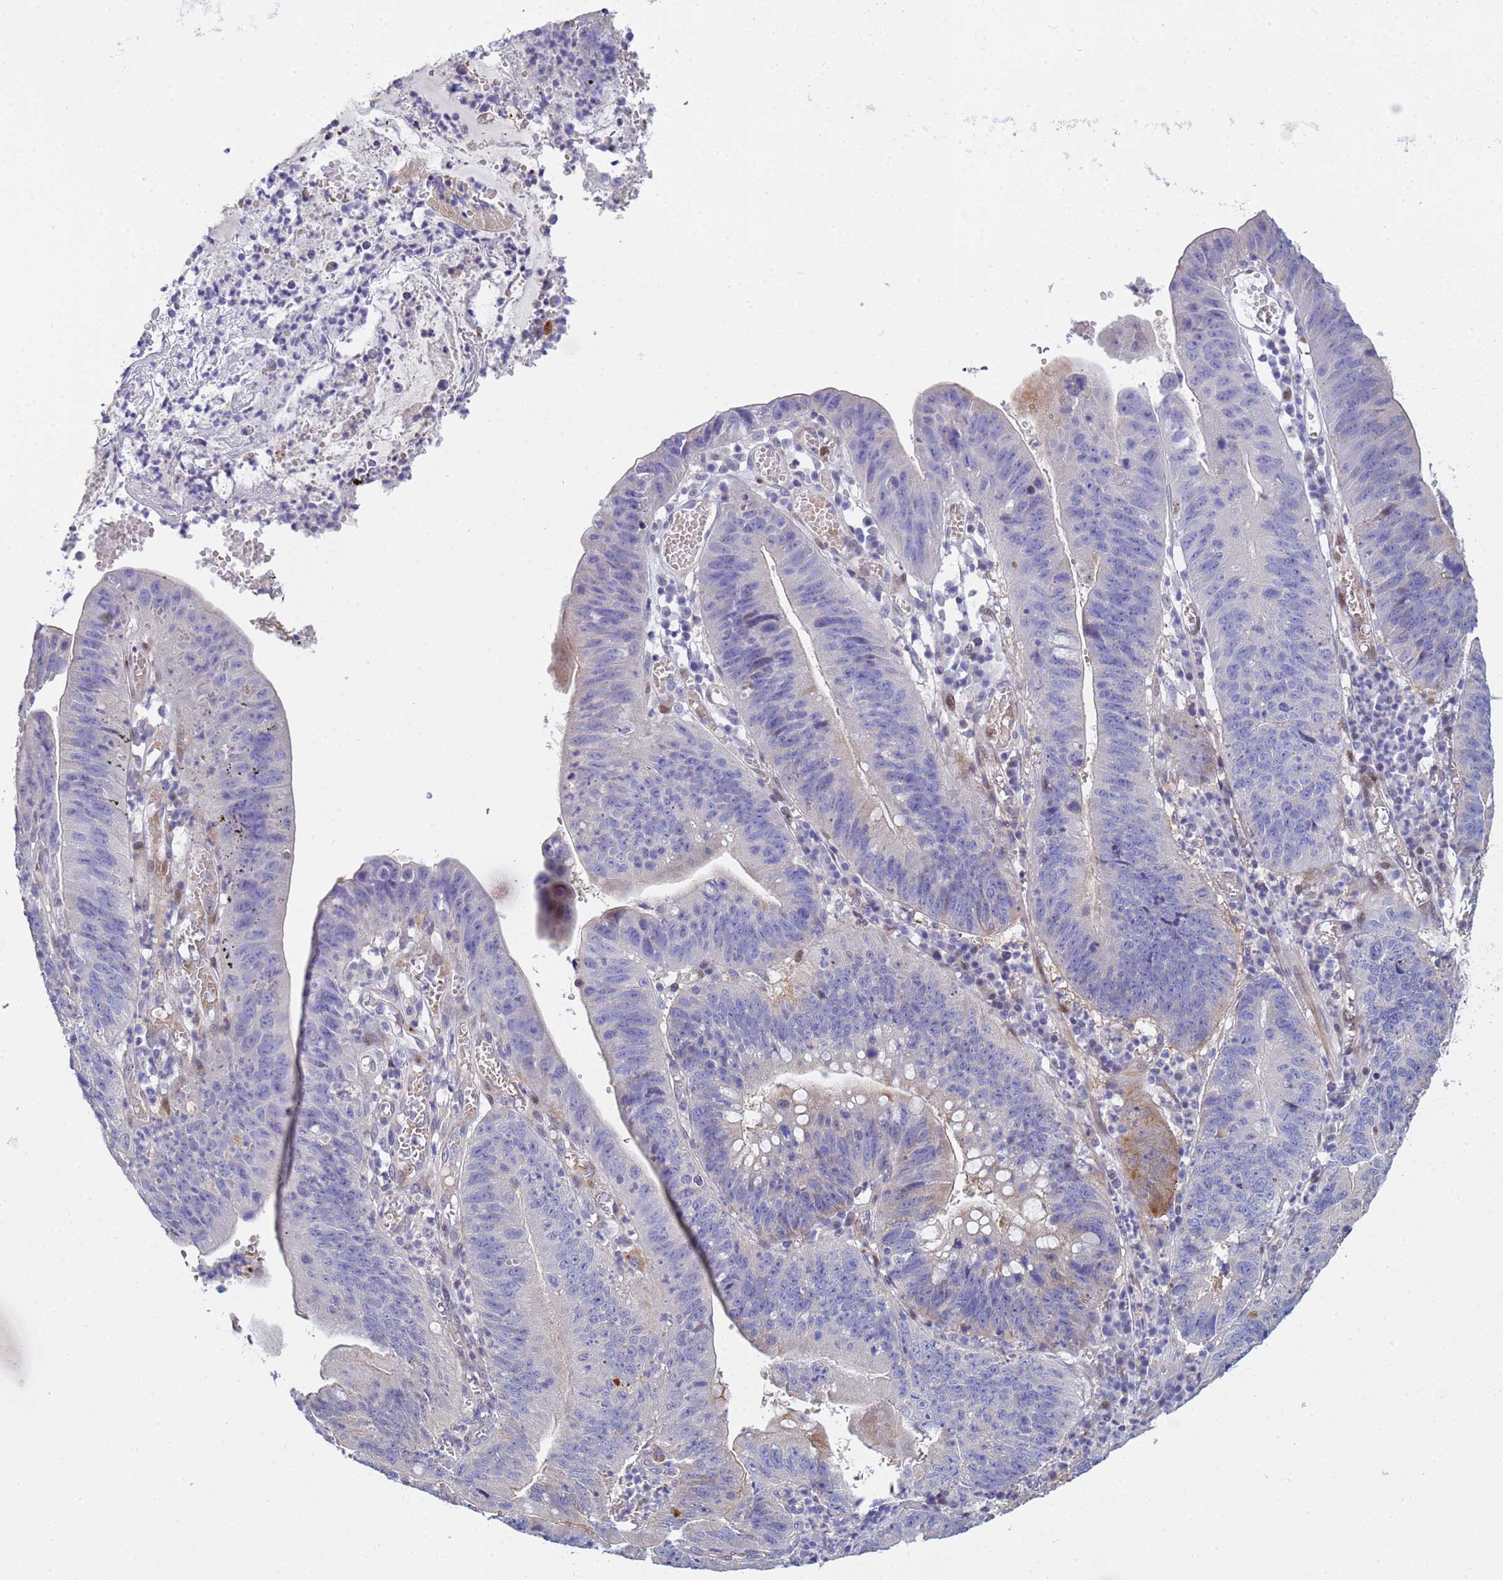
{"staining": {"intensity": "negative", "quantity": "none", "location": "none"}, "tissue": "stomach cancer", "cell_type": "Tumor cells", "image_type": "cancer", "snomed": [{"axis": "morphology", "description": "Adenocarcinoma, NOS"}, {"axis": "topography", "description": "Stomach"}], "caption": "DAB immunohistochemical staining of human stomach cancer (adenocarcinoma) shows no significant staining in tumor cells. Nuclei are stained in blue.", "gene": "PPP6R1", "patient": {"sex": "male", "age": 59}}